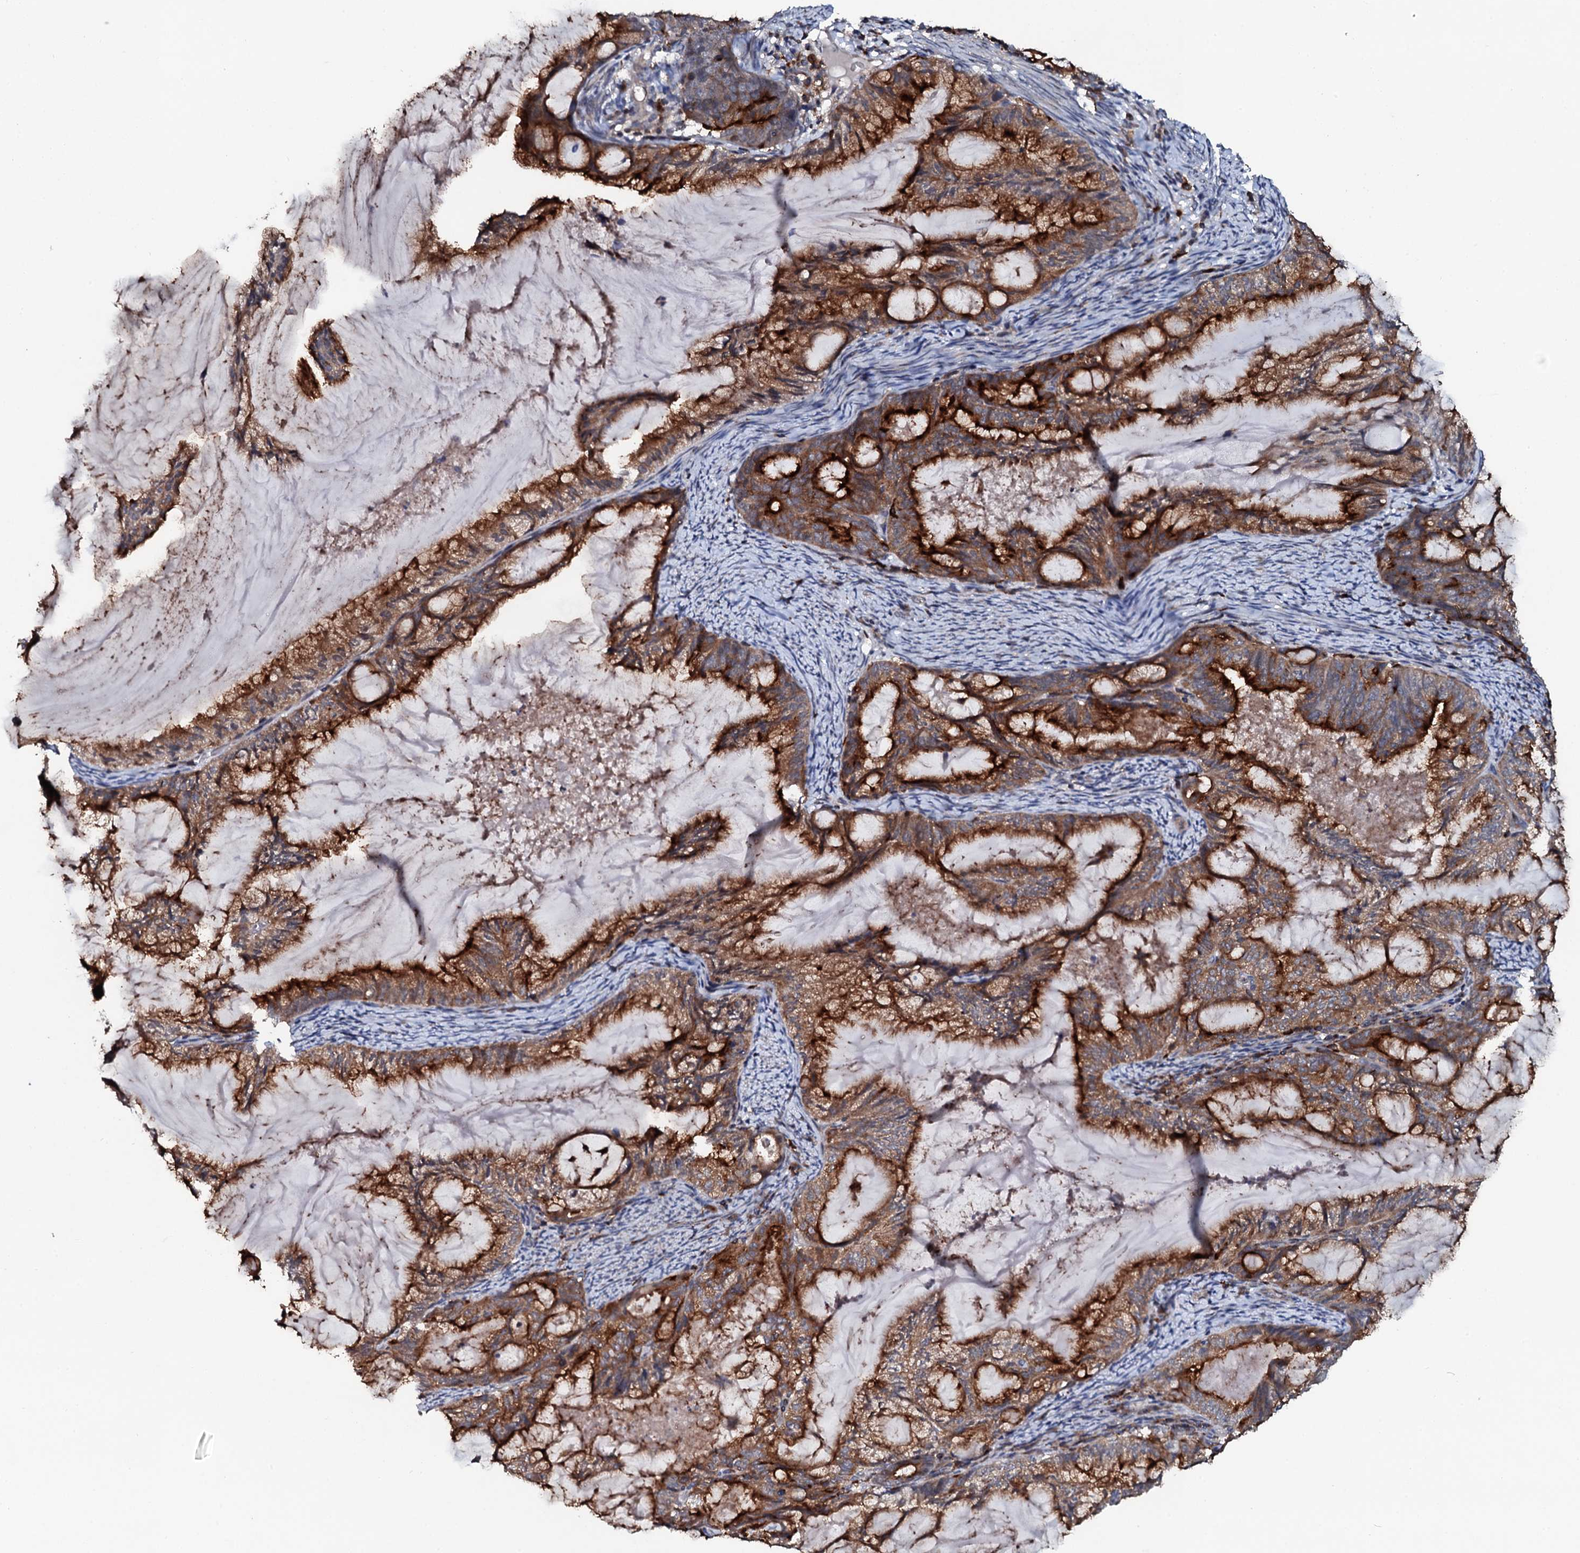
{"staining": {"intensity": "strong", "quantity": ">75%", "location": "cytoplasmic/membranous"}, "tissue": "endometrial cancer", "cell_type": "Tumor cells", "image_type": "cancer", "snomed": [{"axis": "morphology", "description": "Adenocarcinoma, NOS"}, {"axis": "topography", "description": "Endometrium"}], "caption": "A histopathology image showing strong cytoplasmic/membranous expression in approximately >75% of tumor cells in endometrial adenocarcinoma, as visualized by brown immunohistochemical staining.", "gene": "VAMP8", "patient": {"sex": "female", "age": 86}}